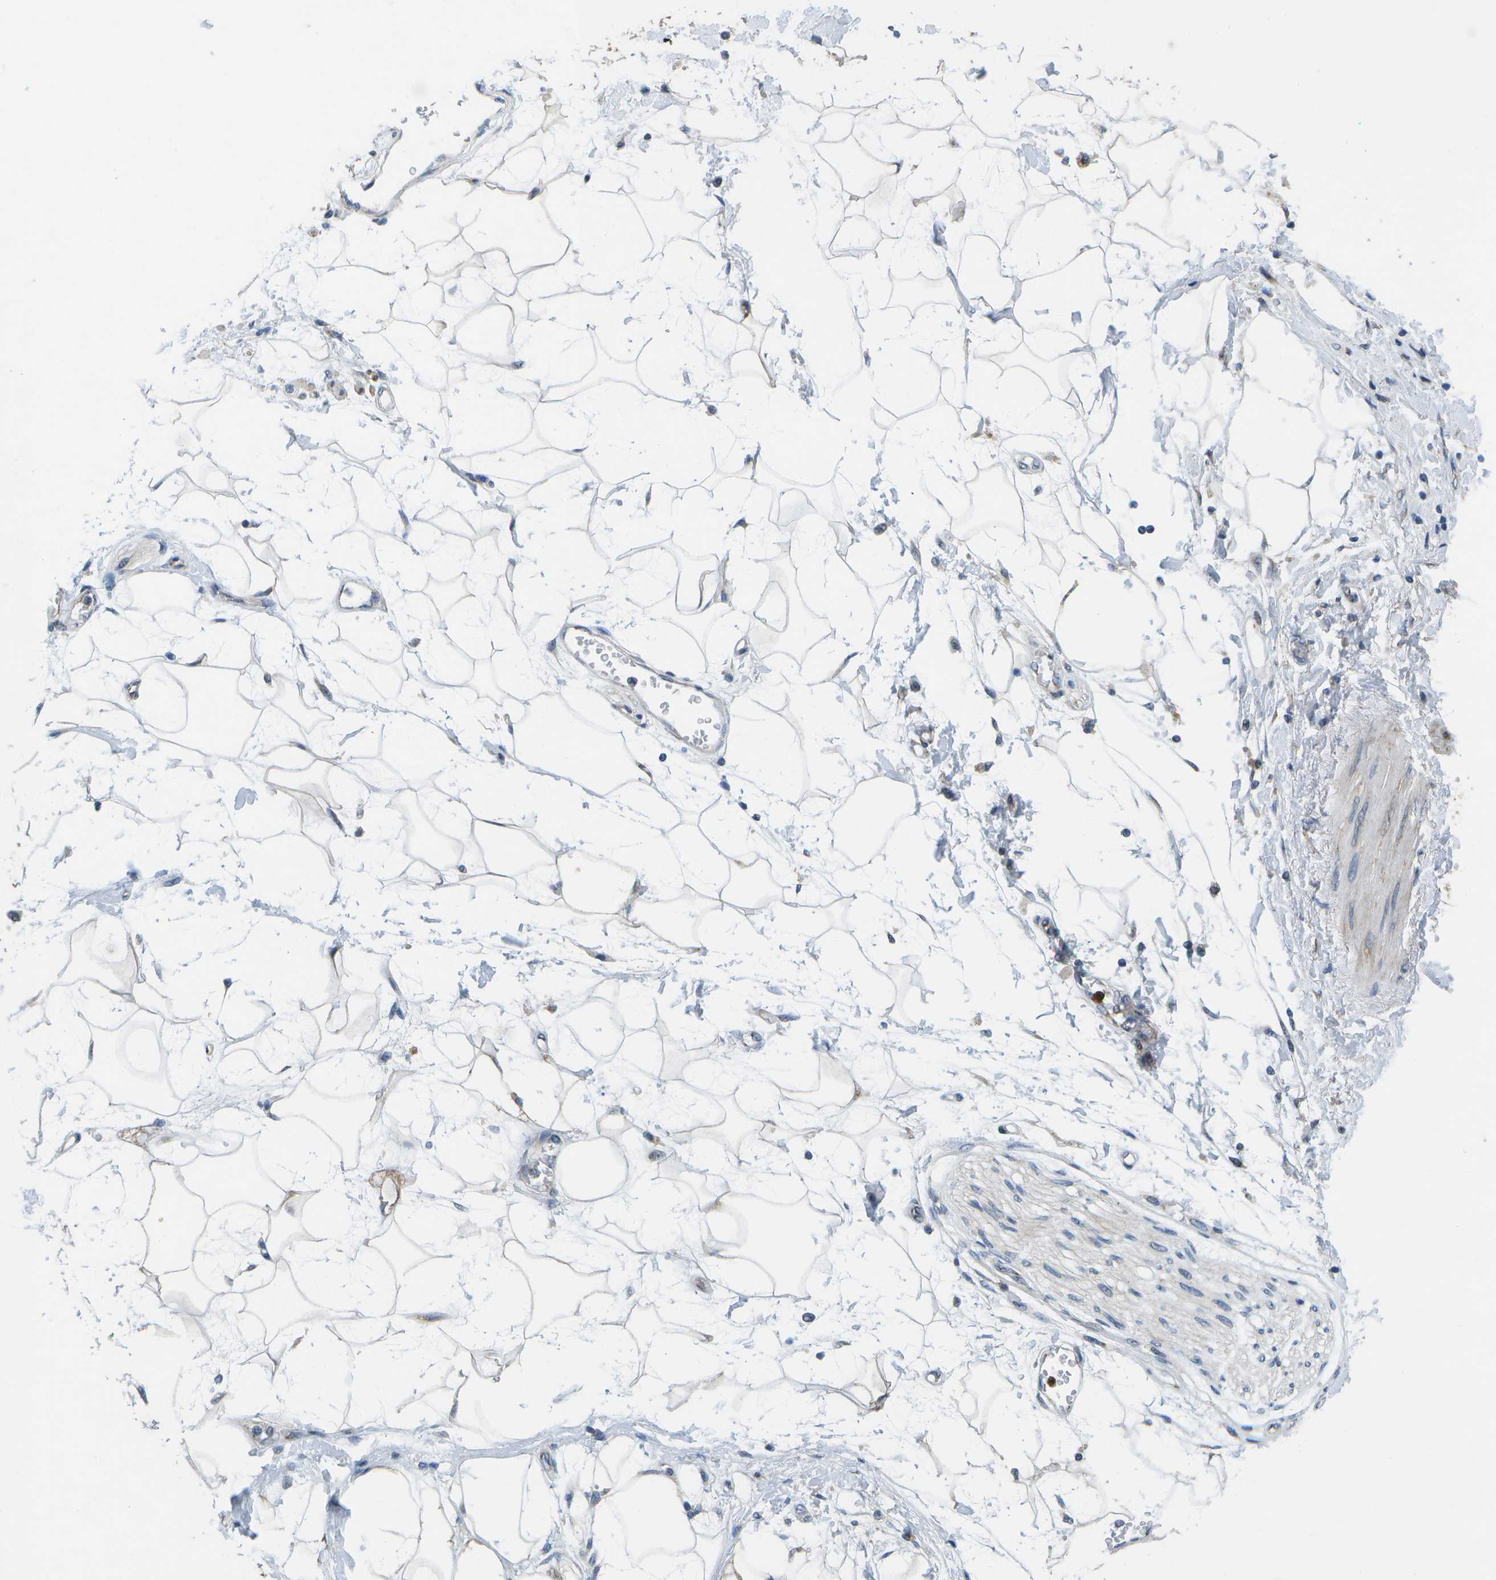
{"staining": {"intensity": "negative", "quantity": "none", "location": "none"}, "tissue": "adipose tissue", "cell_type": "Adipocytes", "image_type": "normal", "snomed": [{"axis": "morphology", "description": "Normal tissue, NOS"}, {"axis": "morphology", "description": "Adenocarcinoma, NOS"}, {"axis": "topography", "description": "Duodenum"}, {"axis": "topography", "description": "Peripheral nerve tissue"}], "caption": "This is an IHC image of unremarkable adipose tissue. There is no staining in adipocytes.", "gene": "GALNT15", "patient": {"sex": "female", "age": 60}}